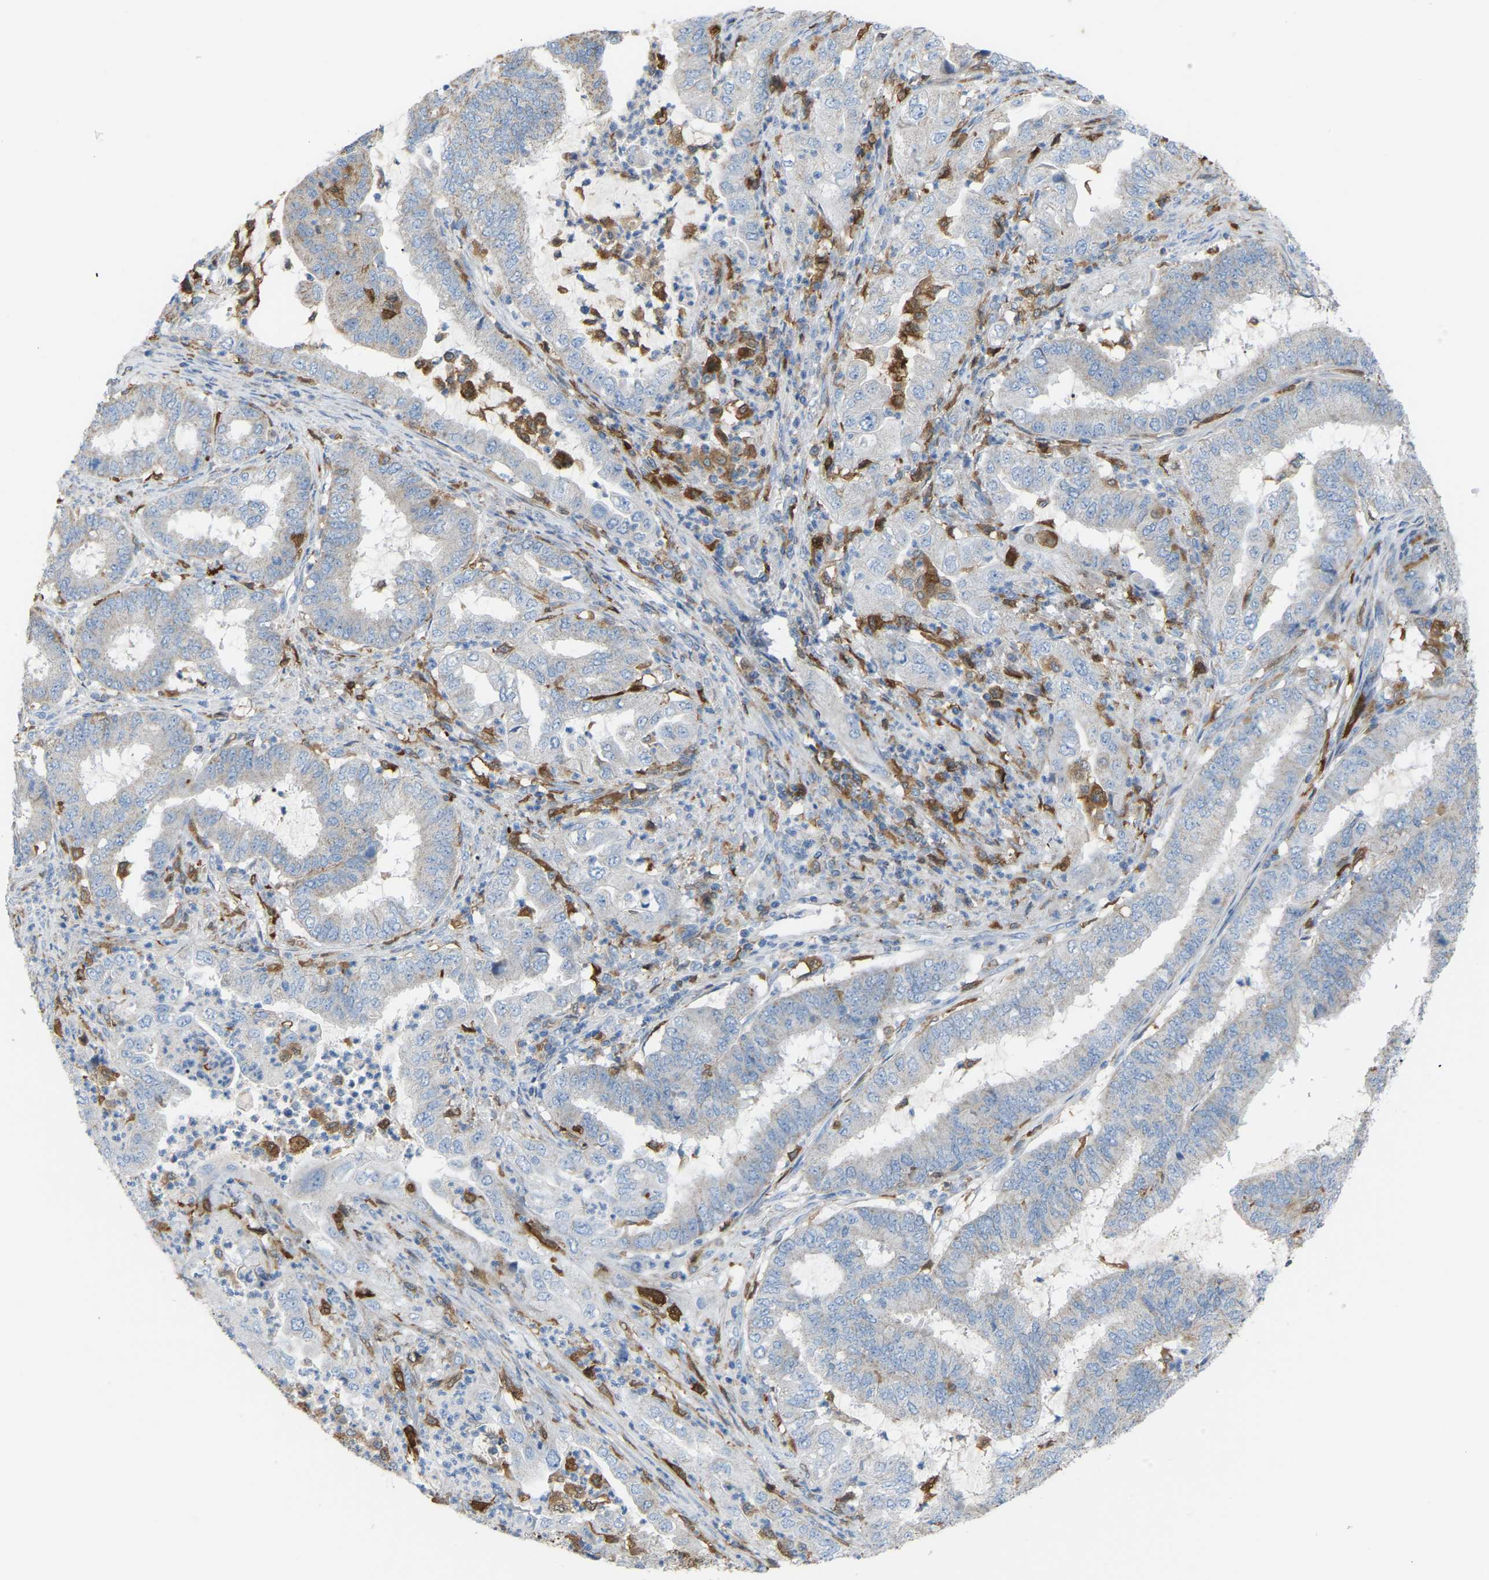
{"staining": {"intensity": "negative", "quantity": "none", "location": "none"}, "tissue": "endometrial cancer", "cell_type": "Tumor cells", "image_type": "cancer", "snomed": [{"axis": "morphology", "description": "Adenocarcinoma, NOS"}, {"axis": "topography", "description": "Endometrium"}], "caption": "DAB (3,3'-diaminobenzidine) immunohistochemical staining of human endometrial adenocarcinoma displays no significant expression in tumor cells.", "gene": "CROT", "patient": {"sex": "female", "age": 51}}